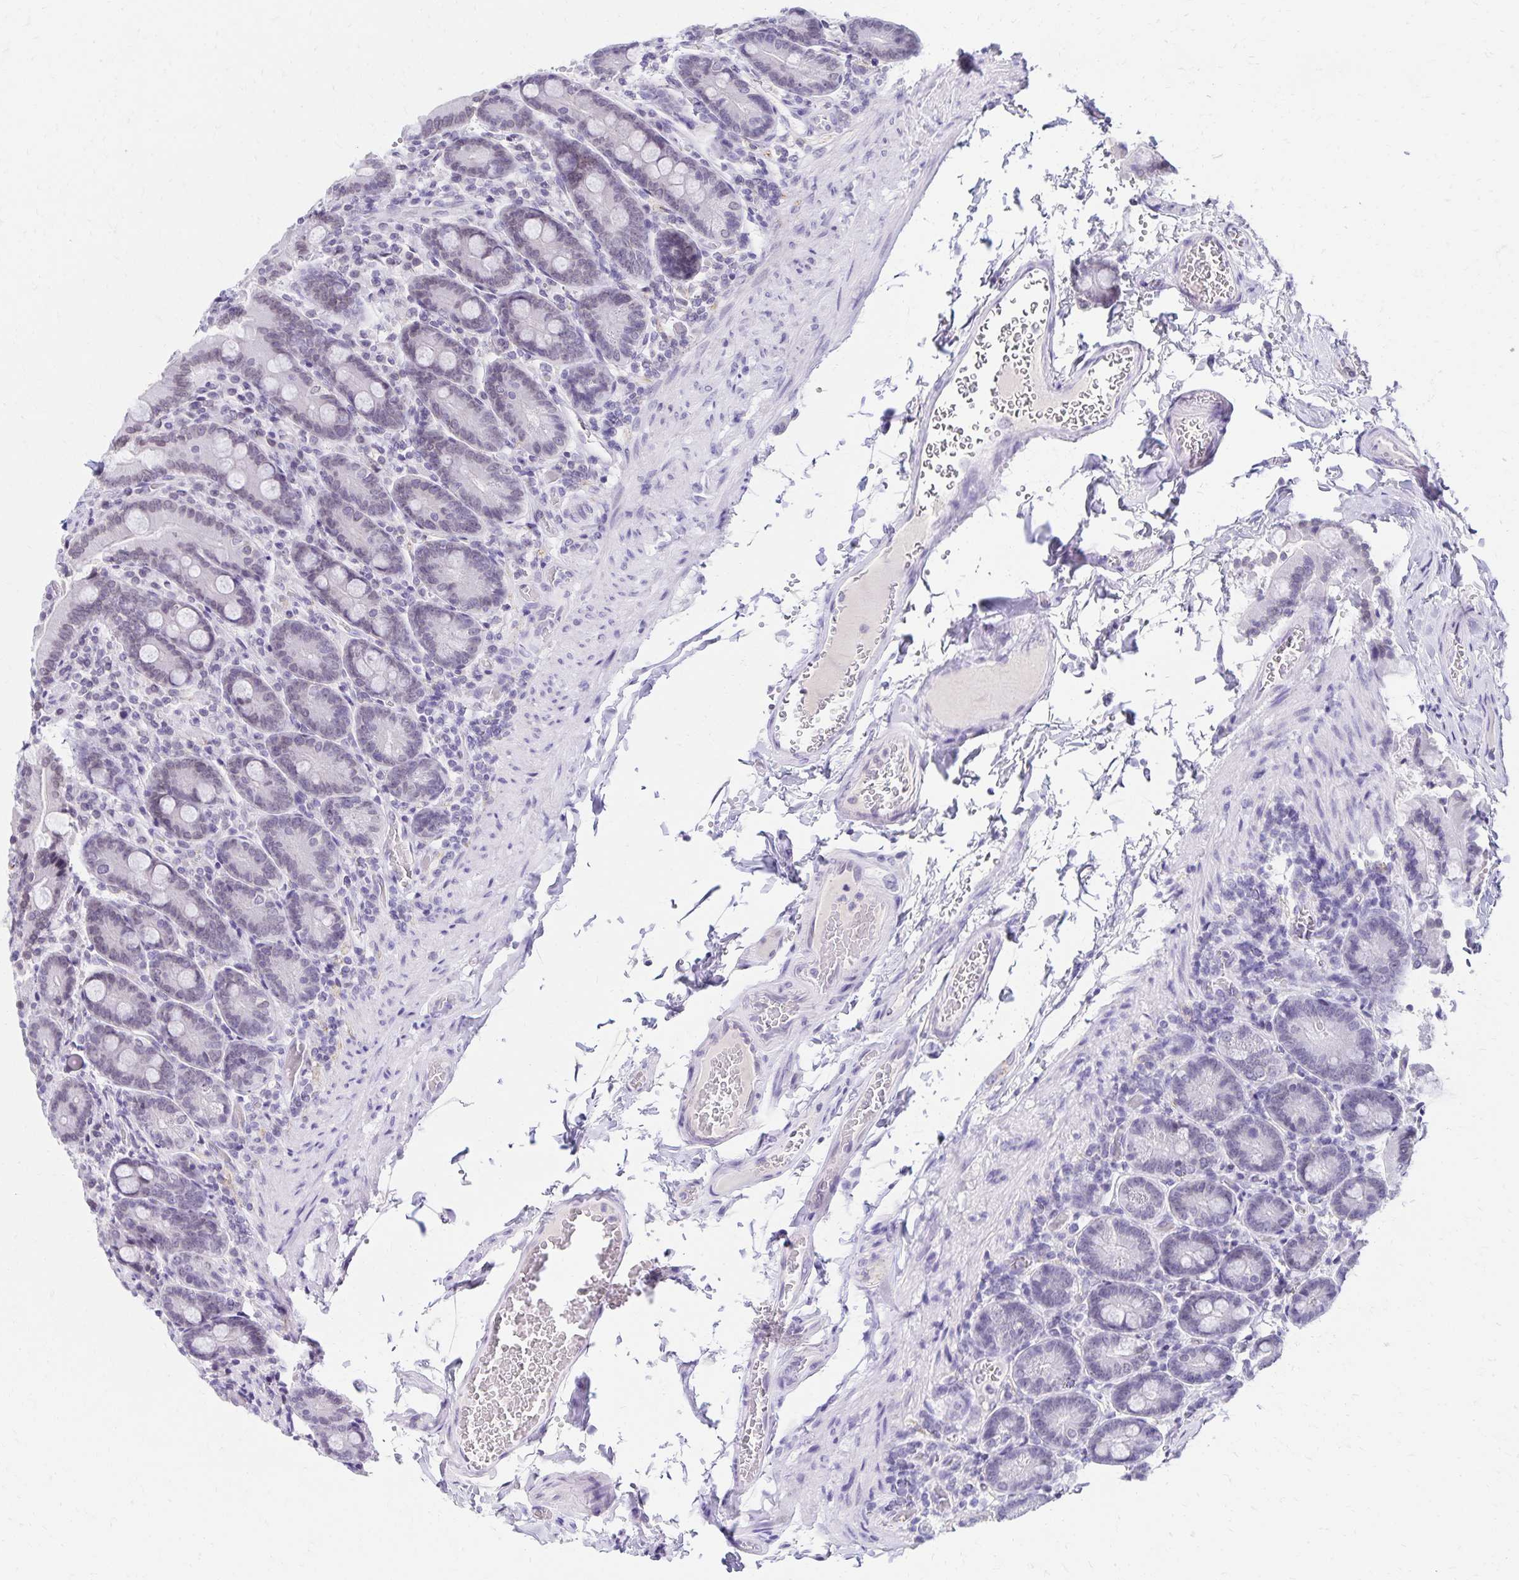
{"staining": {"intensity": "negative", "quantity": "none", "location": "none"}, "tissue": "duodenum", "cell_type": "Glandular cells", "image_type": "normal", "snomed": [{"axis": "morphology", "description": "Normal tissue, NOS"}, {"axis": "topography", "description": "Duodenum"}], "caption": "The photomicrograph displays no significant staining in glandular cells of duodenum. (Stains: DAB (3,3'-diaminobenzidine) immunohistochemistry with hematoxylin counter stain, Microscopy: brightfield microscopy at high magnification).", "gene": "FAM166C", "patient": {"sex": "female", "age": 62}}